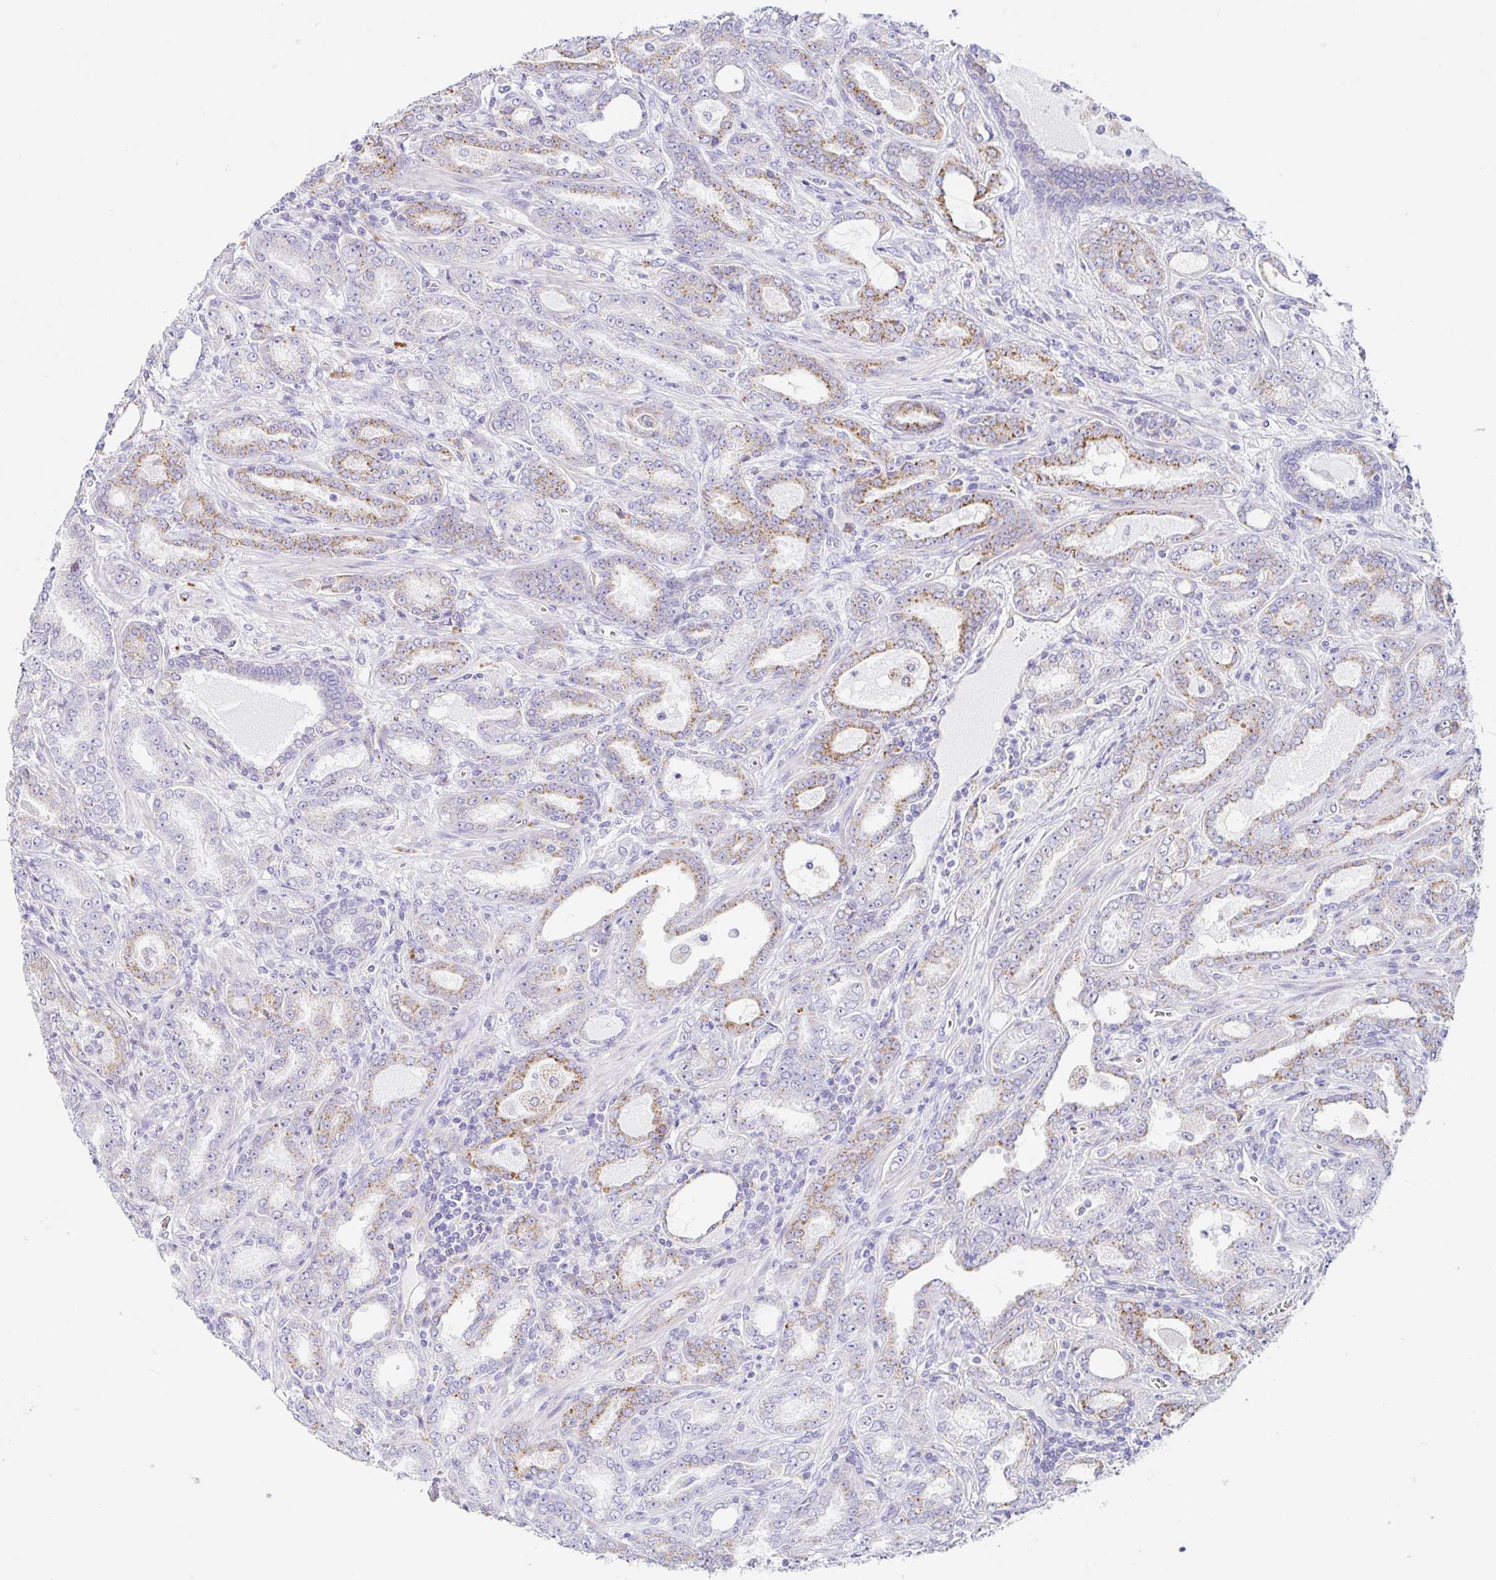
{"staining": {"intensity": "moderate", "quantity": "25%-75%", "location": "cytoplasmic/membranous"}, "tissue": "prostate cancer", "cell_type": "Tumor cells", "image_type": "cancer", "snomed": [{"axis": "morphology", "description": "Adenocarcinoma, High grade"}, {"axis": "topography", "description": "Prostate"}], "caption": "Immunohistochemical staining of prostate cancer (high-grade adenocarcinoma) demonstrates moderate cytoplasmic/membranous protein expression in about 25%-75% of tumor cells. The staining was performed using DAB to visualize the protein expression in brown, while the nuclei were stained in blue with hematoxylin (Magnification: 20x).", "gene": "DKK4", "patient": {"sex": "male", "age": 72}}